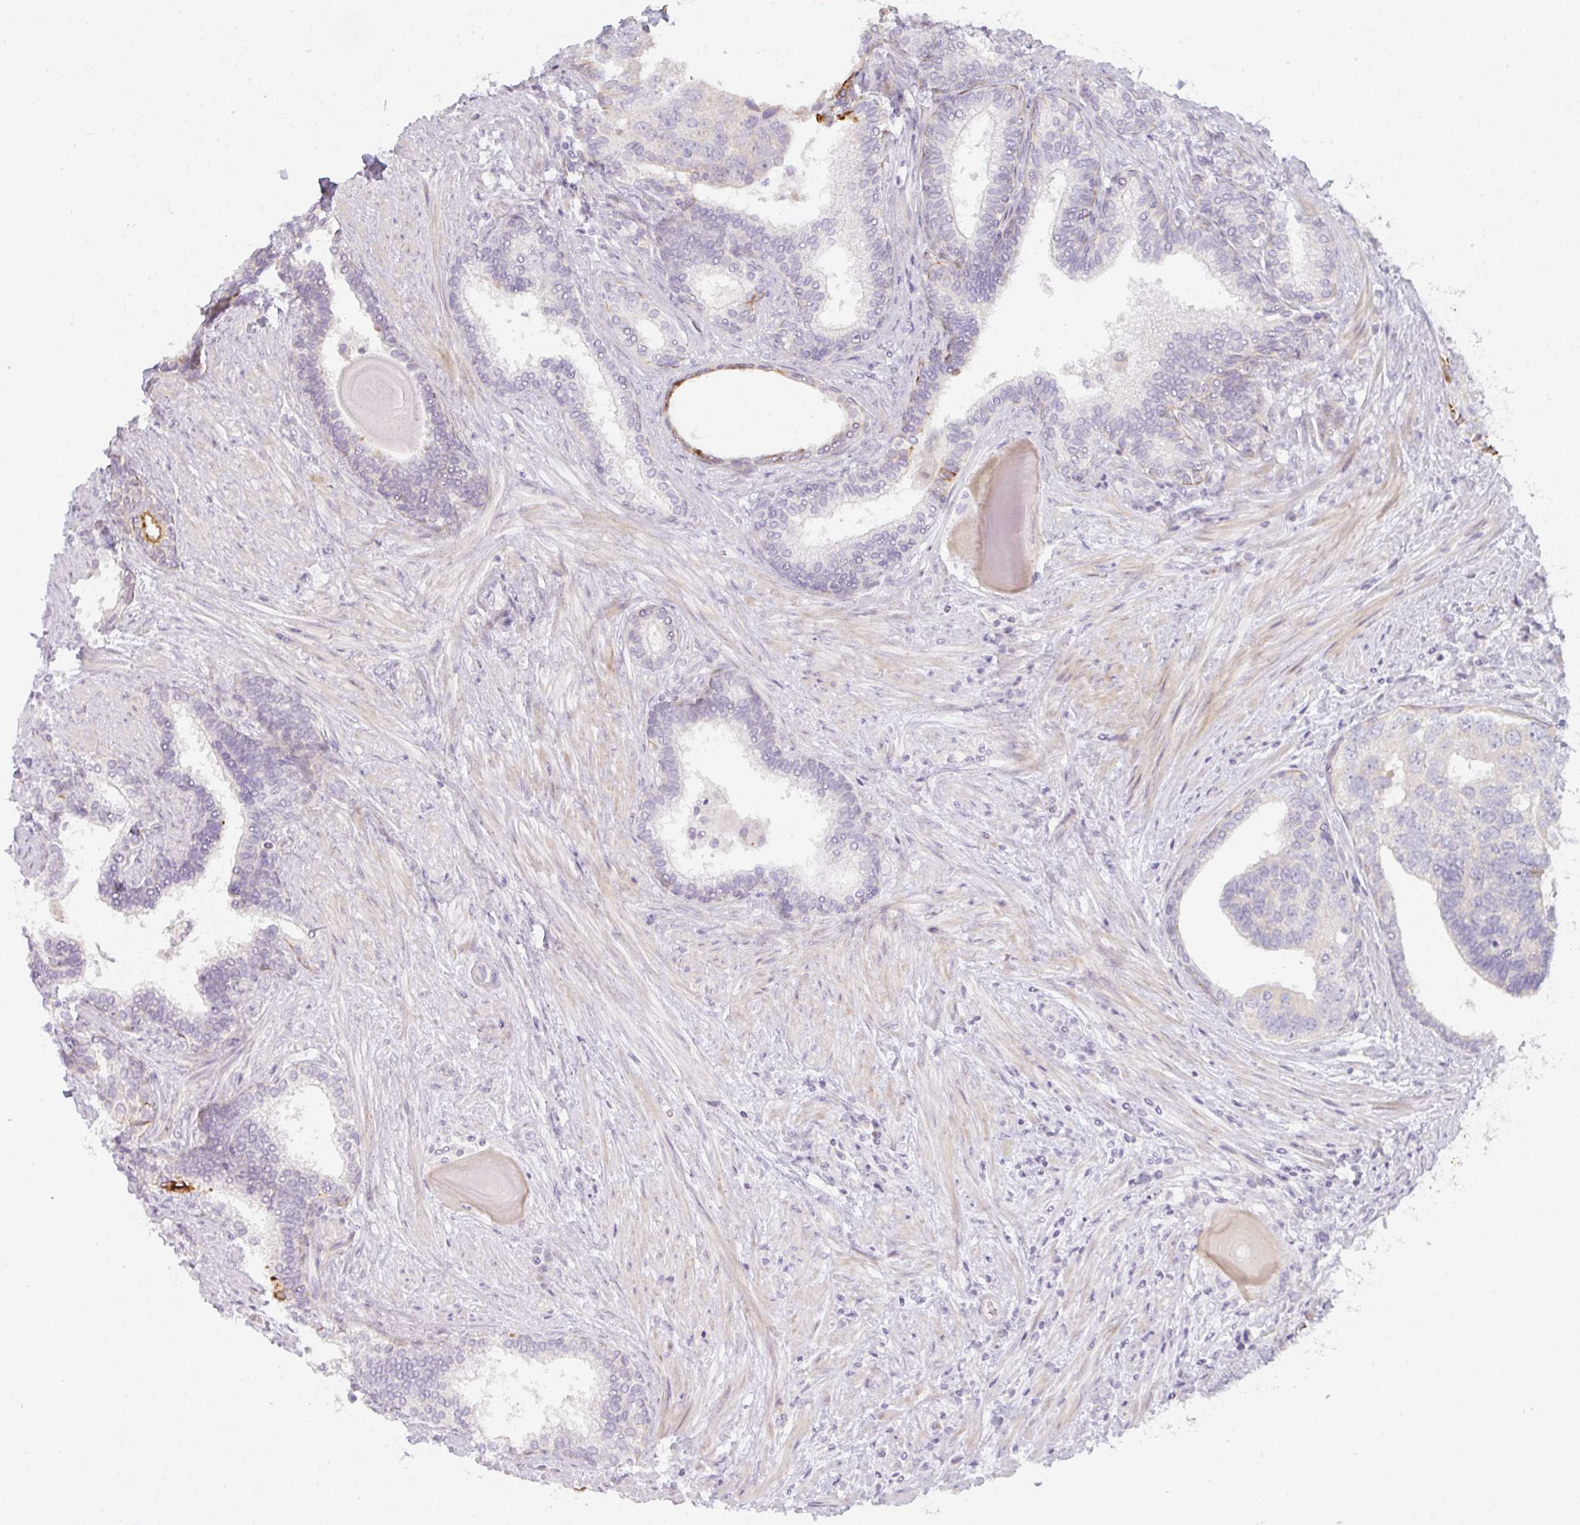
{"staining": {"intensity": "negative", "quantity": "none", "location": "none"}, "tissue": "prostate cancer", "cell_type": "Tumor cells", "image_type": "cancer", "snomed": [{"axis": "morphology", "description": "Adenocarcinoma, High grade"}, {"axis": "topography", "description": "Prostate"}], "caption": "Prostate cancer was stained to show a protein in brown. There is no significant positivity in tumor cells.", "gene": "SIRPB2", "patient": {"sex": "male", "age": 68}}